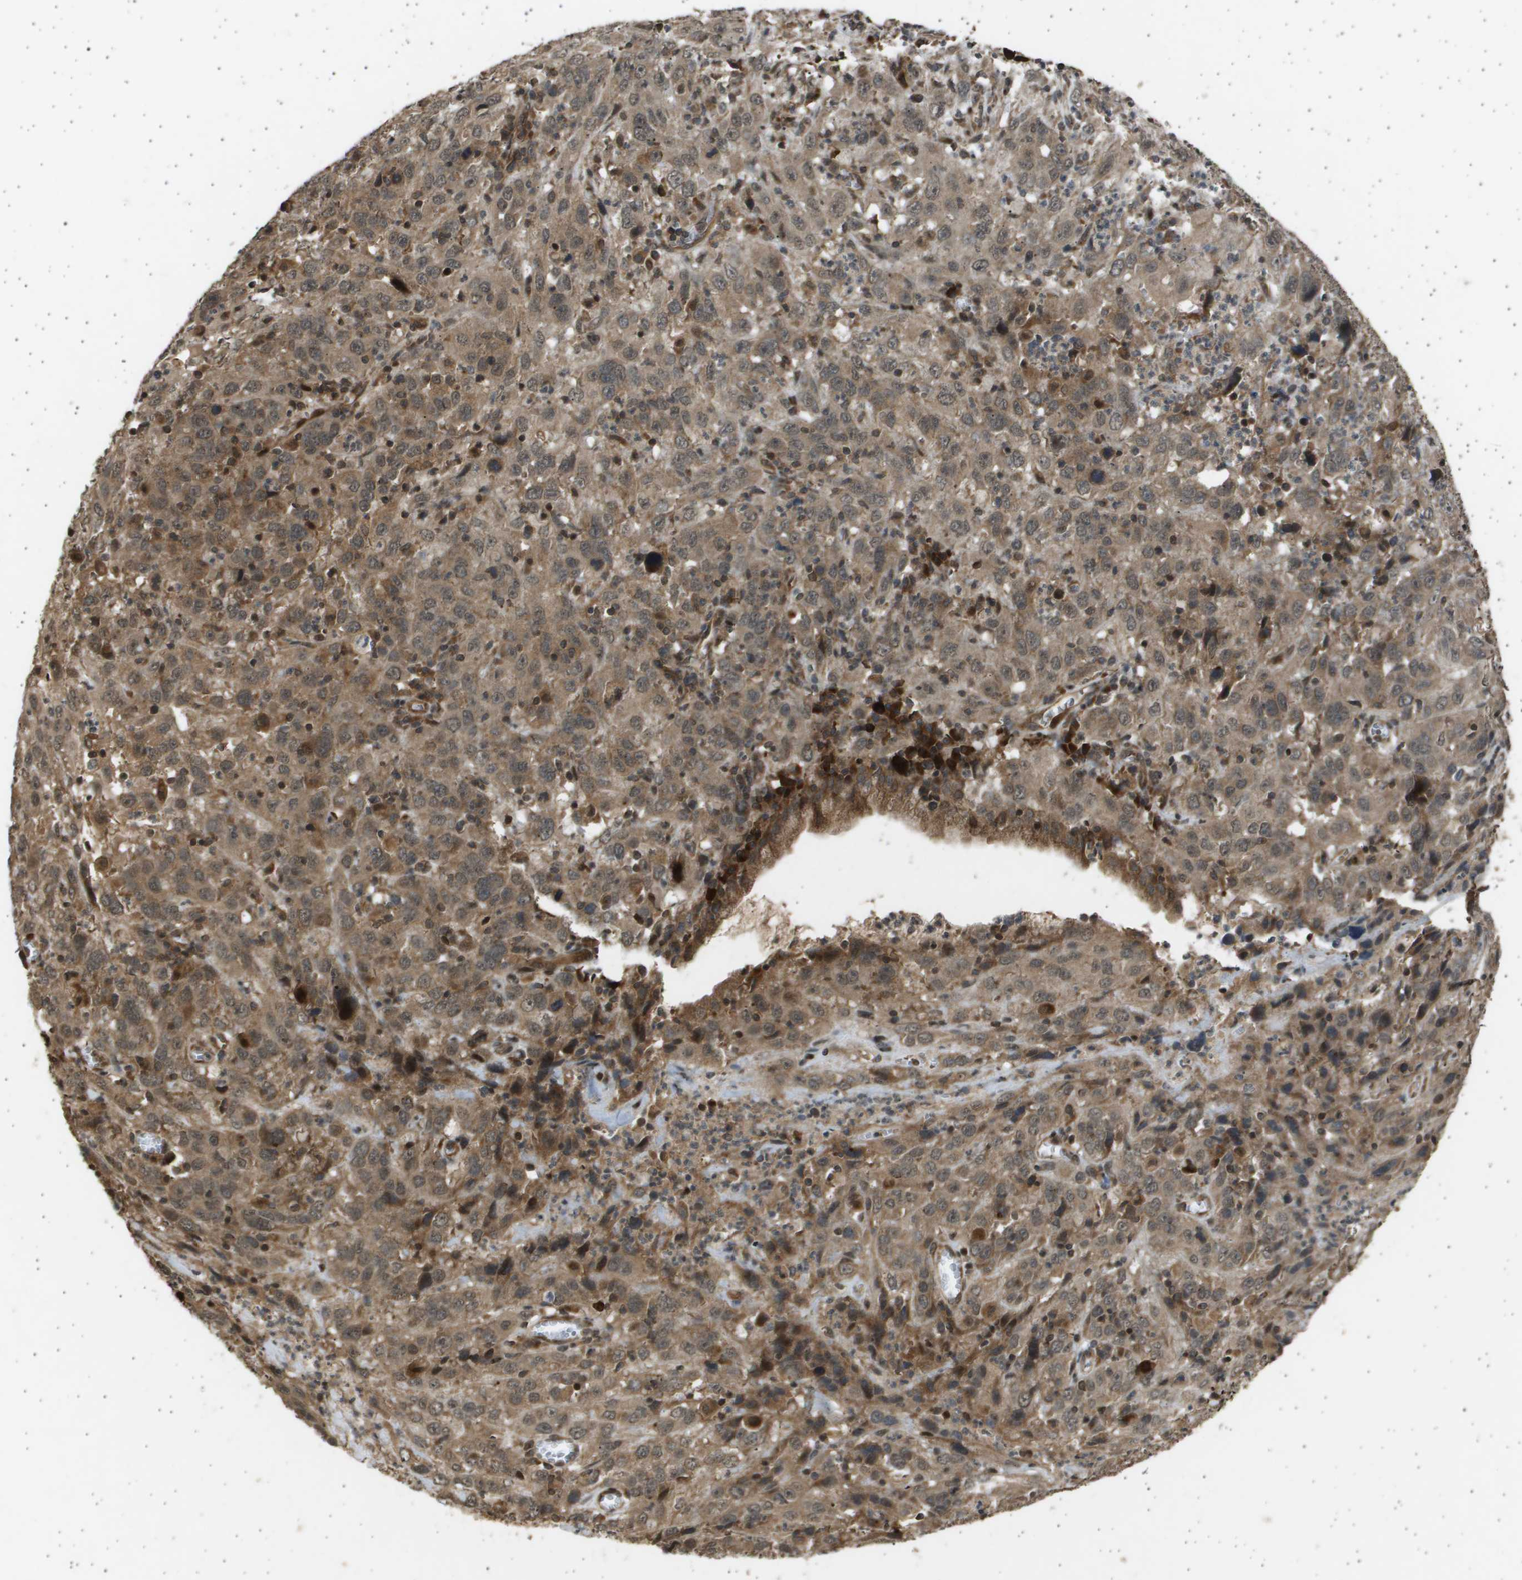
{"staining": {"intensity": "moderate", "quantity": ">75%", "location": "cytoplasmic/membranous,nuclear"}, "tissue": "cervical cancer", "cell_type": "Tumor cells", "image_type": "cancer", "snomed": [{"axis": "morphology", "description": "Squamous cell carcinoma, NOS"}, {"axis": "topography", "description": "Cervix"}], "caption": "DAB (3,3'-diaminobenzidine) immunohistochemical staining of human squamous cell carcinoma (cervical) displays moderate cytoplasmic/membranous and nuclear protein staining in about >75% of tumor cells.", "gene": "TNRC6A", "patient": {"sex": "female", "age": 32}}